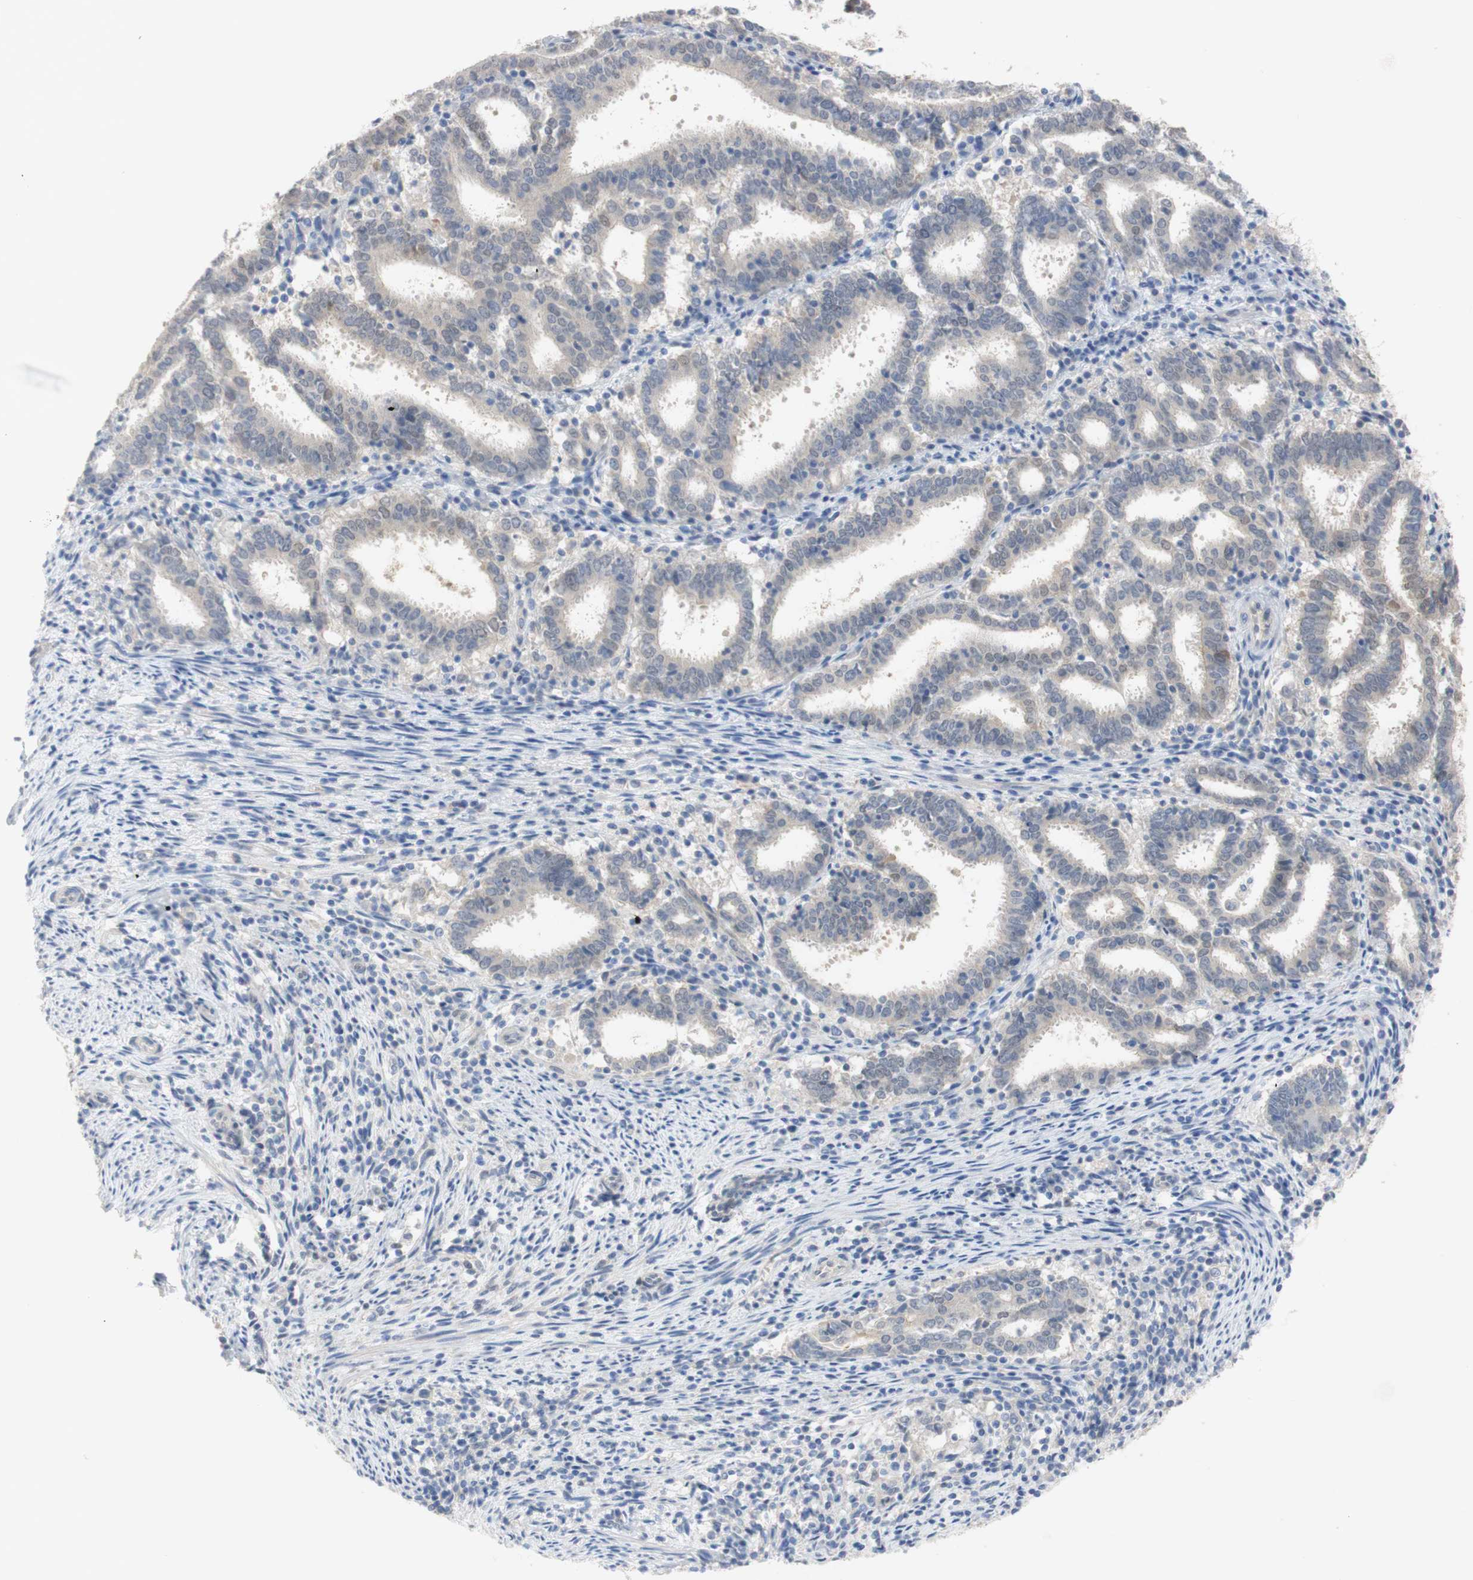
{"staining": {"intensity": "weak", "quantity": "25%-75%", "location": "cytoplasmic/membranous"}, "tissue": "endometrial cancer", "cell_type": "Tumor cells", "image_type": "cancer", "snomed": [{"axis": "morphology", "description": "Adenocarcinoma, NOS"}, {"axis": "topography", "description": "Uterus"}], "caption": "This is an image of IHC staining of endometrial cancer, which shows weak staining in the cytoplasmic/membranous of tumor cells.", "gene": "SELENBP1", "patient": {"sex": "female", "age": 83}}